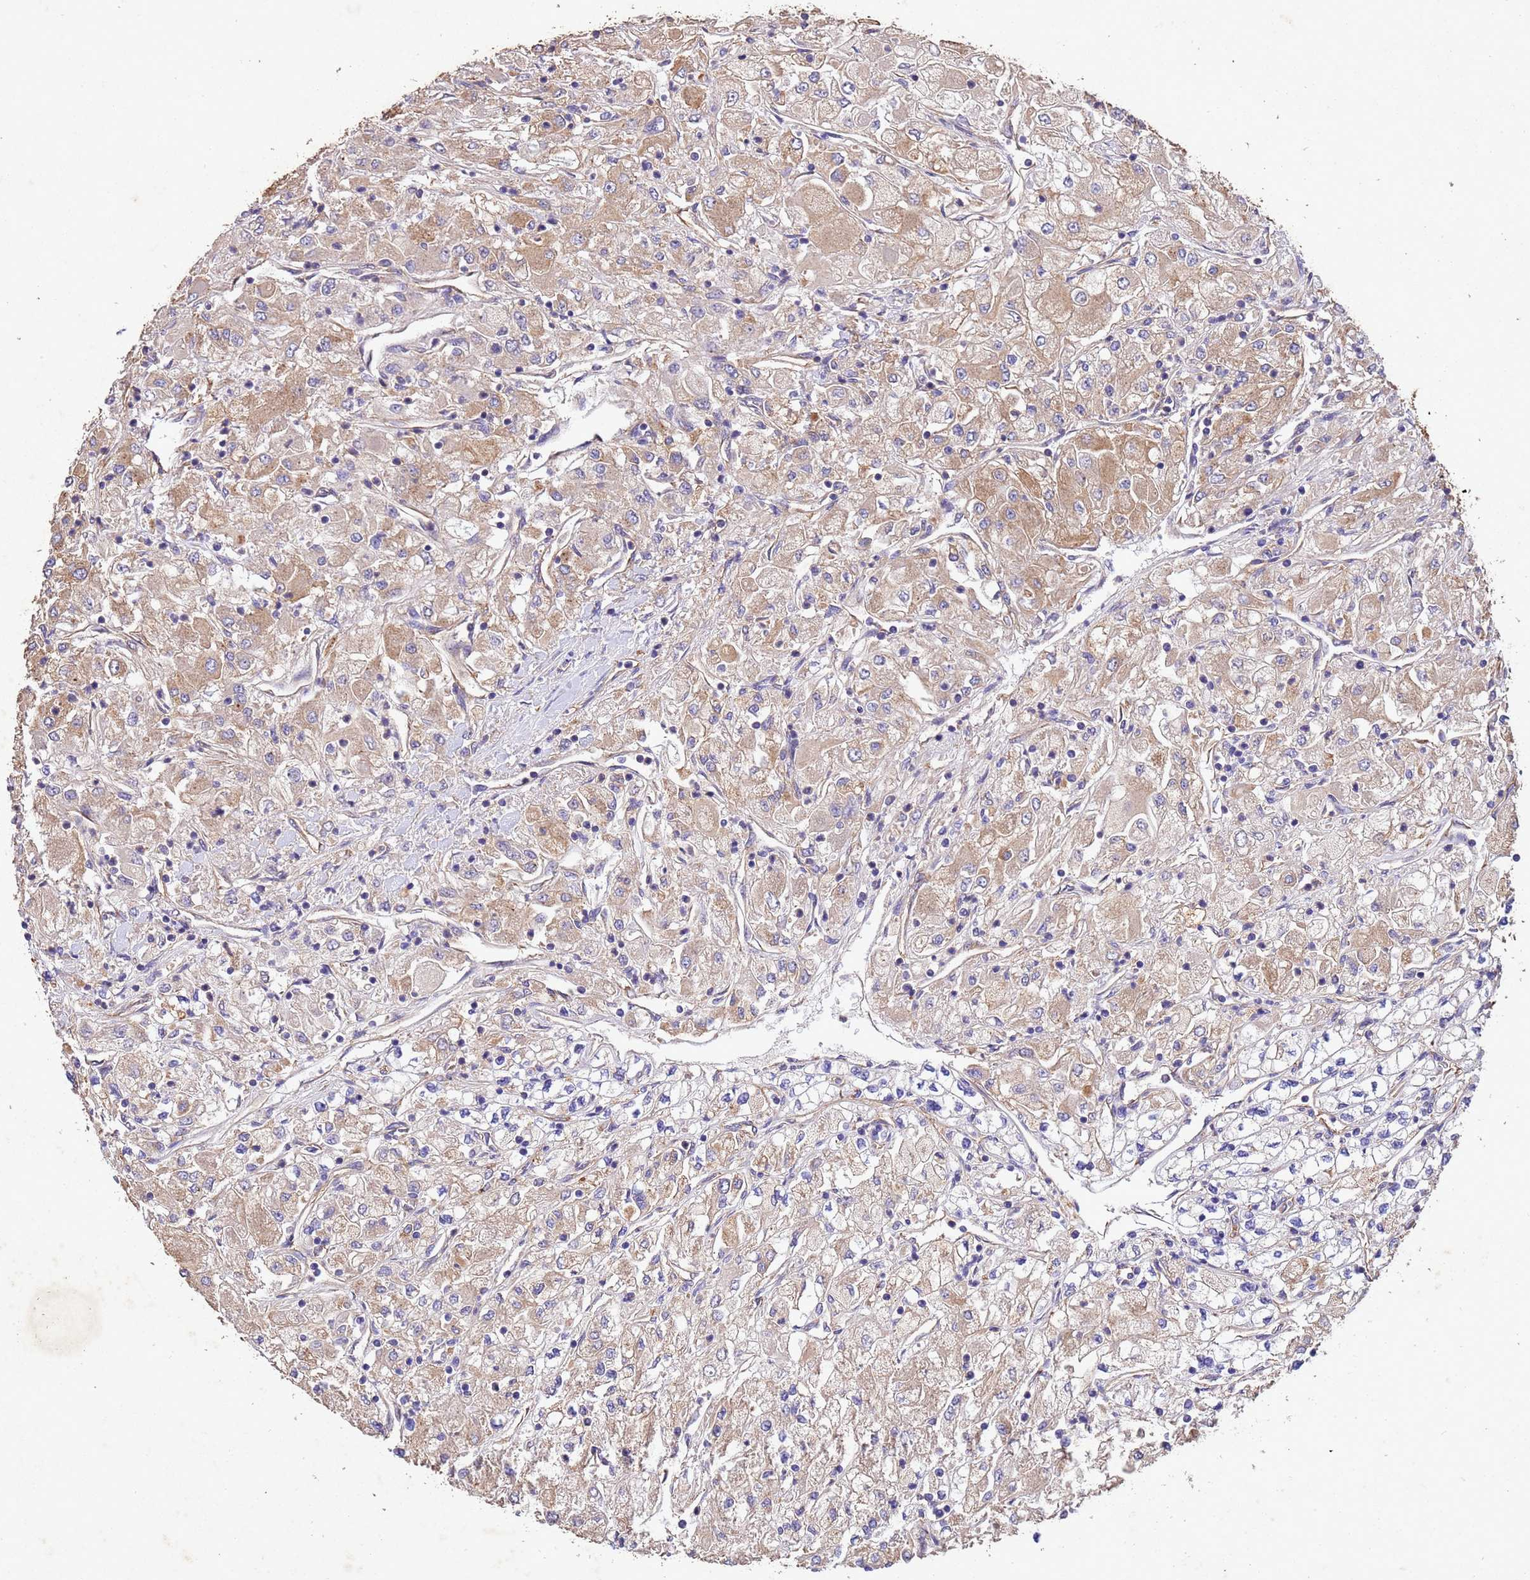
{"staining": {"intensity": "weak", "quantity": ">75%", "location": "cytoplasmic/membranous"}, "tissue": "renal cancer", "cell_type": "Tumor cells", "image_type": "cancer", "snomed": [{"axis": "morphology", "description": "Adenocarcinoma, NOS"}, {"axis": "topography", "description": "Kidney"}], "caption": "Renal cancer (adenocarcinoma) stained with a brown dye demonstrates weak cytoplasmic/membranous positive expression in approximately >75% of tumor cells.", "gene": "MTX3", "patient": {"sex": "male", "age": 80}}